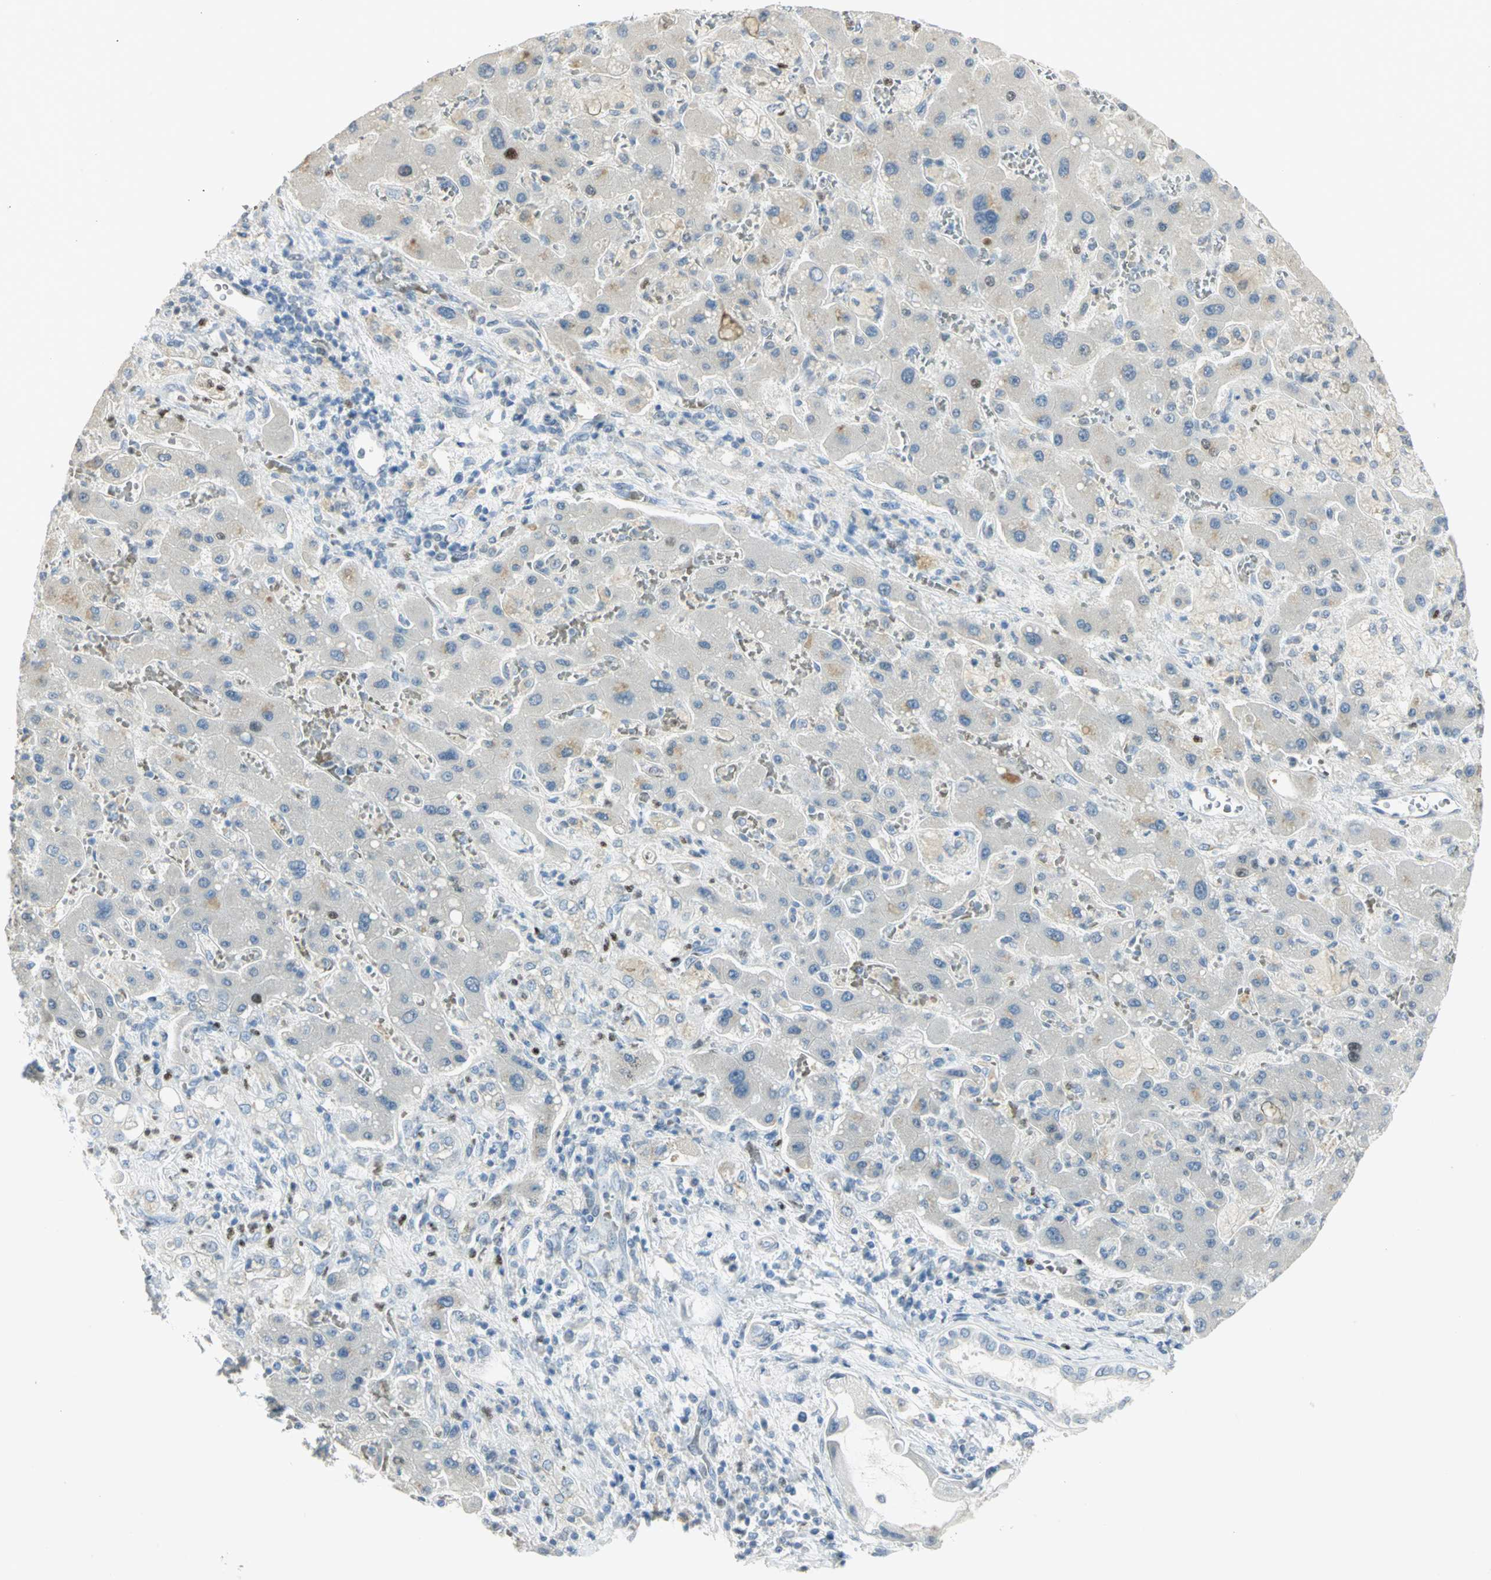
{"staining": {"intensity": "negative", "quantity": "none", "location": "none"}, "tissue": "liver cancer", "cell_type": "Tumor cells", "image_type": "cancer", "snomed": [{"axis": "morphology", "description": "Cholangiocarcinoma"}, {"axis": "topography", "description": "Liver"}], "caption": "The immunohistochemistry photomicrograph has no significant expression in tumor cells of liver cholangiocarcinoma tissue. Nuclei are stained in blue.", "gene": "BCL6", "patient": {"sex": "male", "age": 50}}